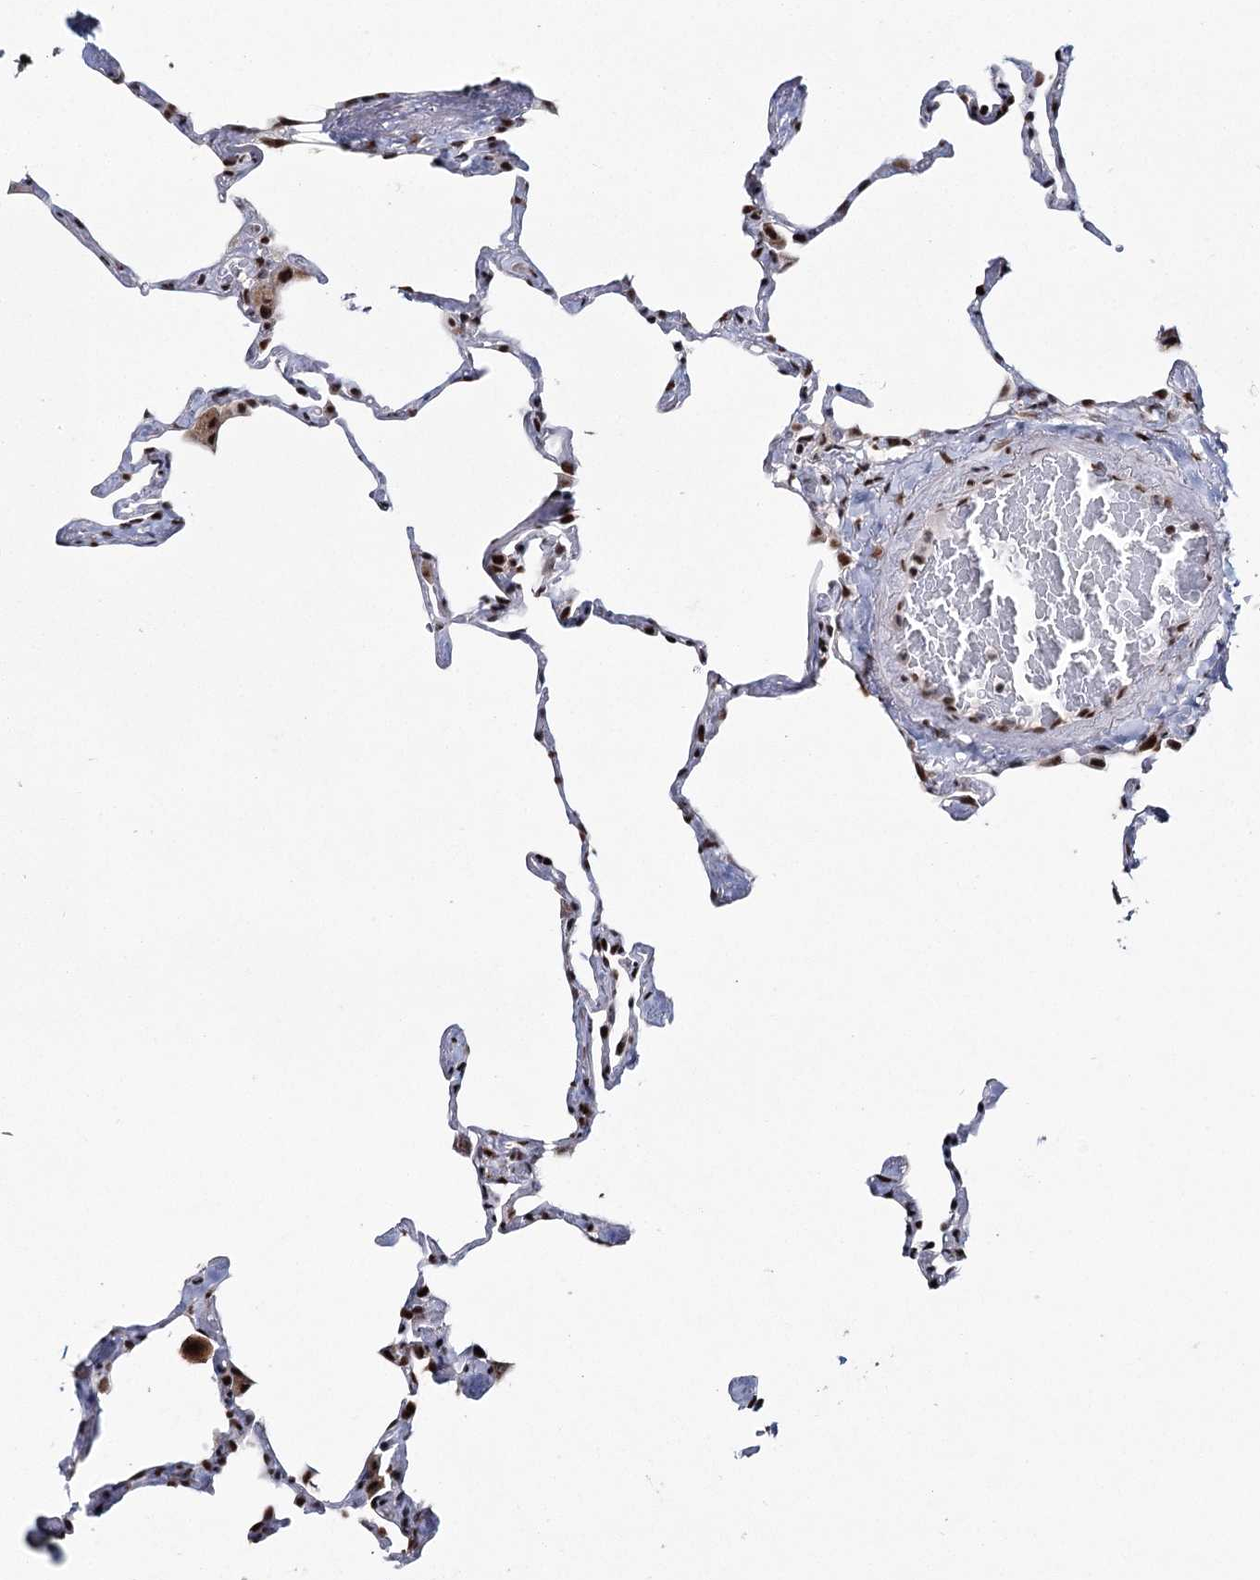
{"staining": {"intensity": "strong", "quantity": ">75%", "location": "nuclear"}, "tissue": "lung", "cell_type": "Alveolar cells", "image_type": "normal", "snomed": [{"axis": "morphology", "description": "Normal tissue, NOS"}, {"axis": "topography", "description": "Lung"}], "caption": "Protein expression by IHC shows strong nuclear positivity in approximately >75% of alveolar cells in unremarkable lung. The protein is stained brown, and the nuclei are stained in blue (DAB IHC with brightfield microscopy, high magnification).", "gene": "SCAF8", "patient": {"sex": "male", "age": 65}}